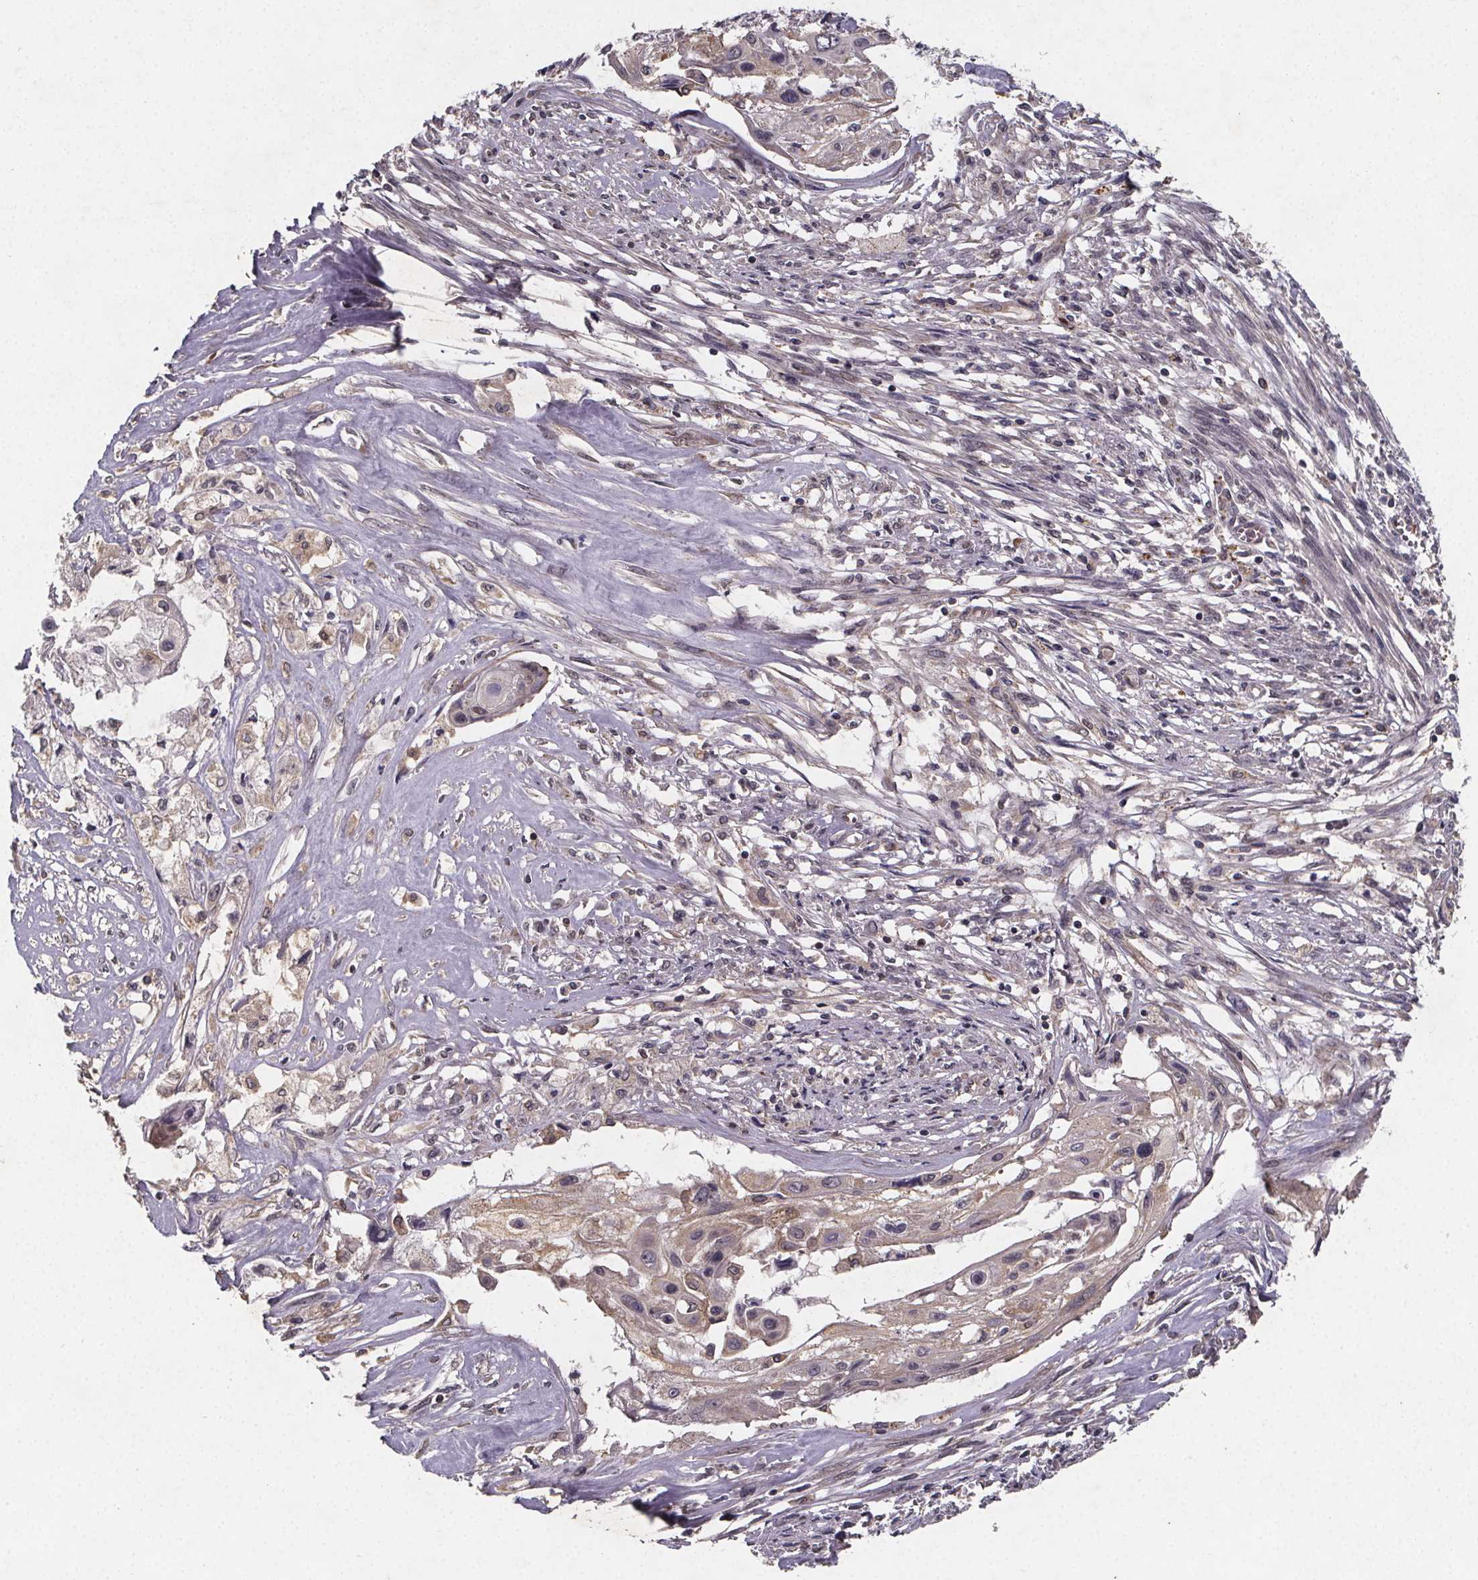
{"staining": {"intensity": "negative", "quantity": "none", "location": "none"}, "tissue": "cervical cancer", "cell_type": "Tumor cells", "image_type": "cancer", "snomed": [{"axis": "morphology", "description": "Squamous cell carcinoma, NOS"}, {"axis": "topography", "description": "Cervix"}], "caption": "Histopathology image shows no significant protein staining in tumor cells of cervical cancer (squamous cell carcinoma).", "gene": "PIERCE2", "patient": {"sex": "female", "age": 49}}